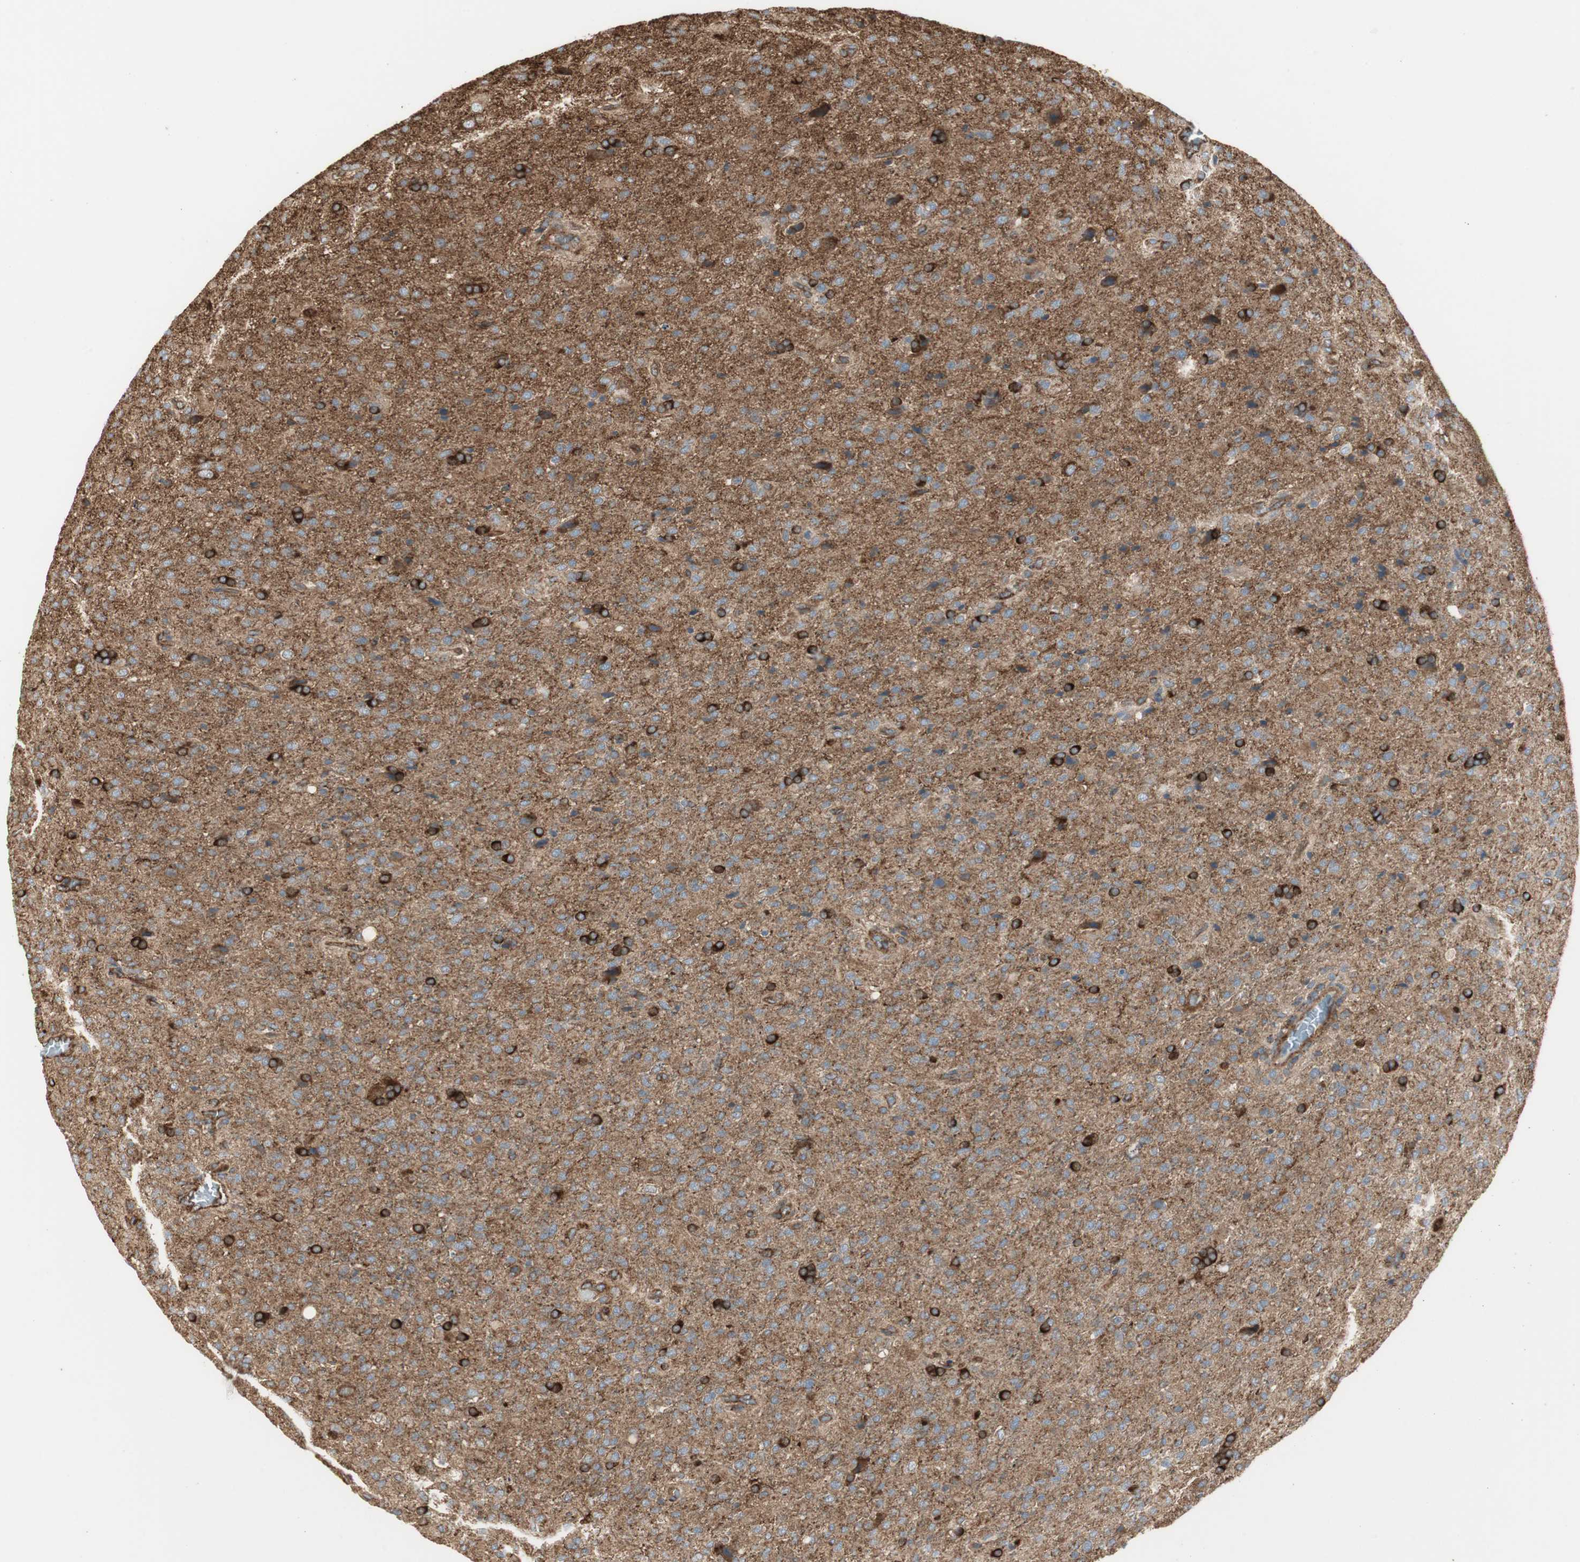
{"staining": {"intensity": "strong", "quantity": ">75%", "location": "cytoplasmic/membranous"}, "tissue": "glioma", "cell_type": "Tumor cells", "image_type": "cancer", "snomed": [{"axis": "morphology", "description": "Glioma, malignant, High grade"}, {"axis": "topography", "description": "Brain"}], "caption": "A photomicrograph showing strong cytoplasmic/membranous staining in approximately >75% of tumor cells in malignant glioma (high-grade), as visualized by brown immunohistochemical staining.", "gene": "H6PD", "patient": {"sex": "male", "age": 71}}